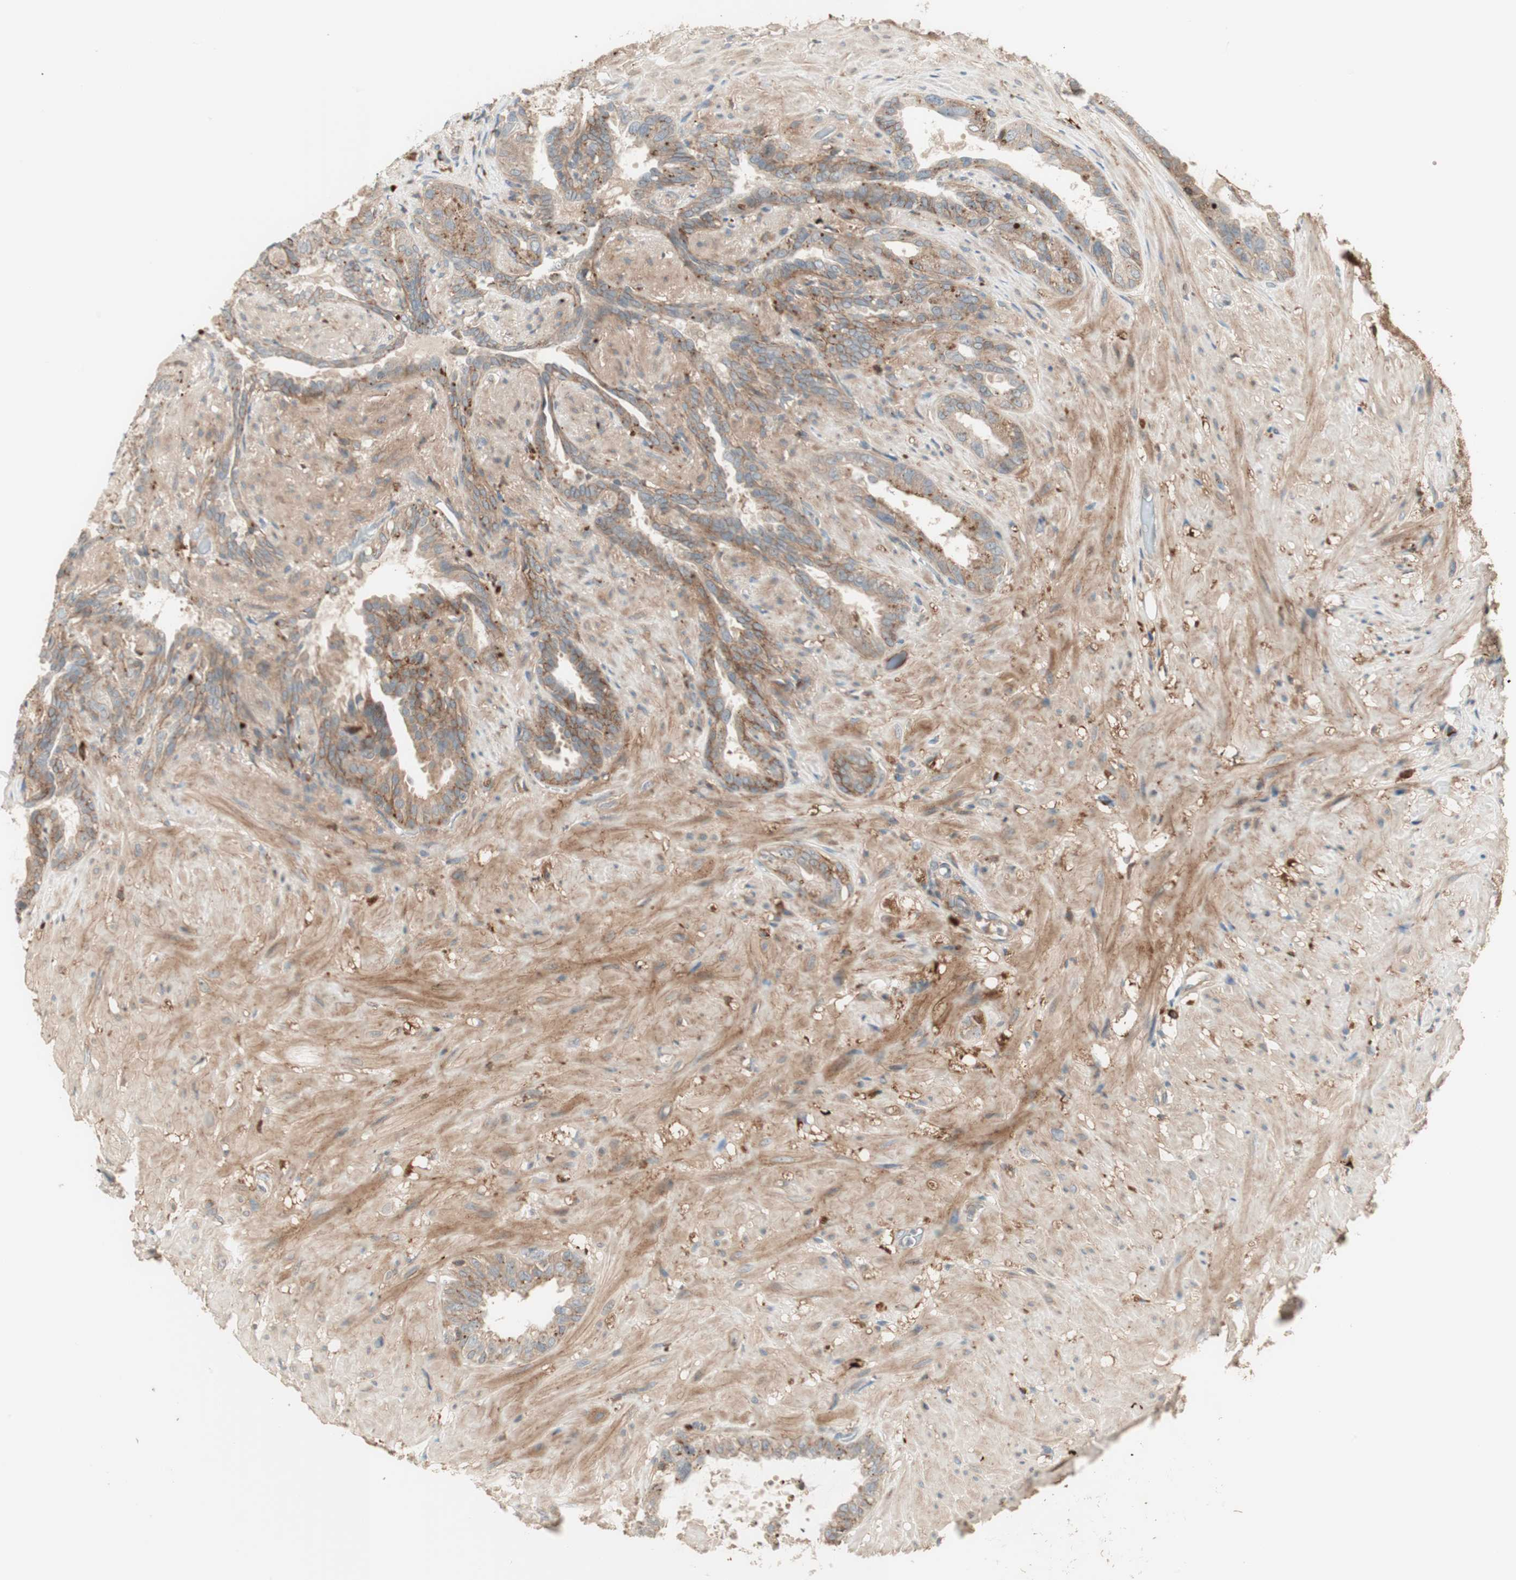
{"staining": {"intensity": "weak", "quantity": ">75%", "location": "cytoplasmic/membranous"}, "tissue": "seminal vesicle", "cell_type": "Glandular cells", "image_type": "normal", "snomed": [{"axis": "morphology", "description": "Normal tissue, NOS"}, {"axis": "topography", "description": "Seminal veicle"}], "caption": "A micrograph showing weak cytoplasmic/membranous expression in about >75% of glandular cells in benign seminal vesicle, as visualized by brown immunohistochemical staining.", "gene": "SFRP1", "patient": {"sex": "male", "age": 61}}